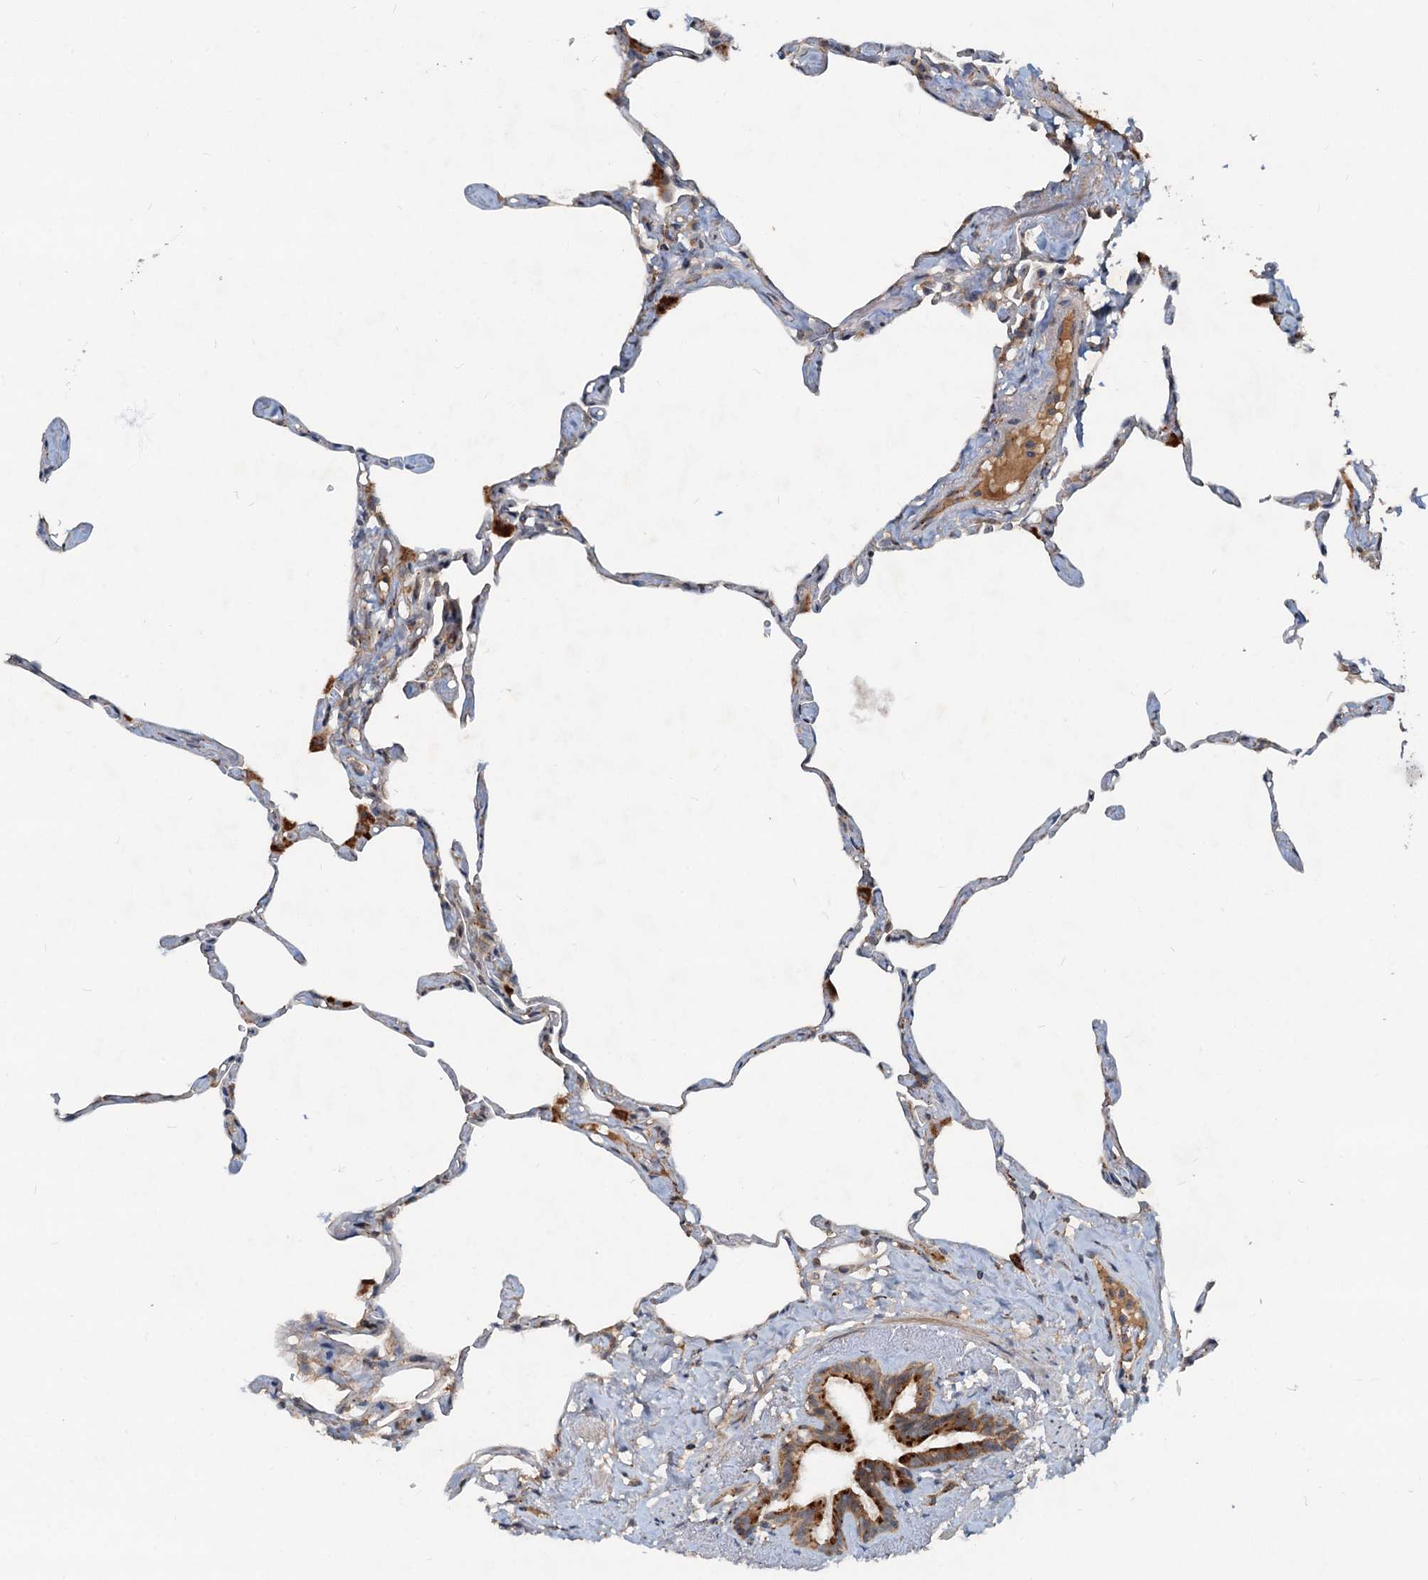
{"staining": {"intensity": "weak", "quantity": "25%-75%", "location": "cytoplasmic/membranous"}, "tissue": "lung", "cell_type": "Alveolar cells", "image_type": "normal", "snomed": [{"axis": "morphology", "description": "Normal tissue, NOS"}, {"axis": "topography", "description": "Lung"}], "caption": "IHC staining of unremarkable lung, which shows low levels of weak cytoplasmic/membranous staining in about 25%-75% of alveolar cells indicating weak cytoplasmic/membranous protein positivity. The staining was performed using DAB (3,3'-diaminobenzidine) (brown) for protein detection and nuclei were counterstained in hematoxylin (blue).", "gene": "CEP68", "patient": {"sex": "male", "age": 65}}